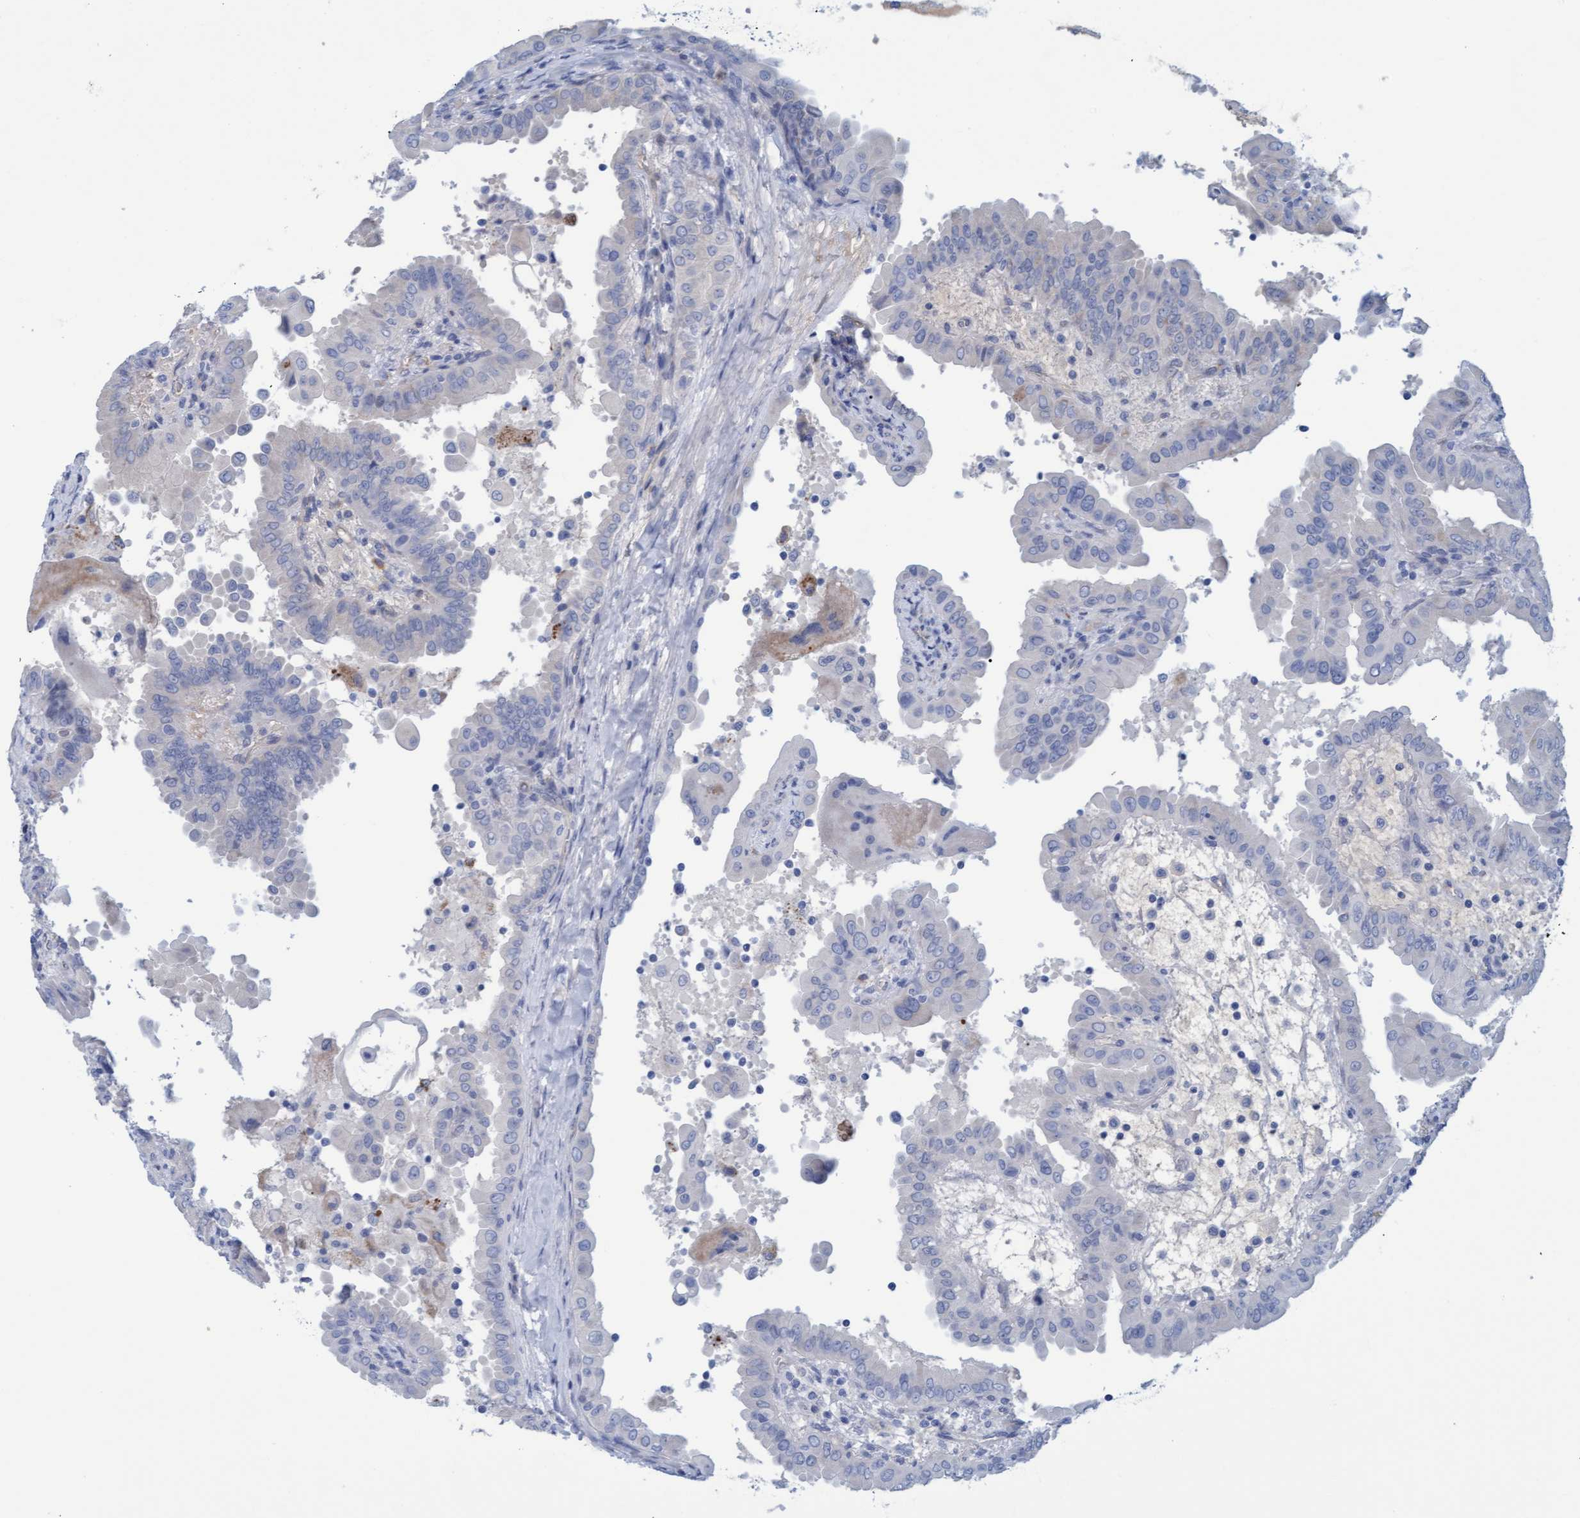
{"staining": {"intensity": "negative", "quantity": "none", "location": "none"}, "tissue": "thyroid cancer", "cell_type": "Tumor cells", "image_type": "cancer", "snomed": [{"axis": "morphology", "description": "Papillary adenocarcinoma, NOS"}, {"axis": "topography", "description": "Thyroid gland"}], "caption": "Immunohistochemistry photomicrograph of neoplastic tissue: human thyroid cancer stained with DAB (3,3'-diaminobenzidine) shows no significant protein positivity in tumor cells.", "gene": "STXBP1", "patient": {"sex": "male", "age": 33}}